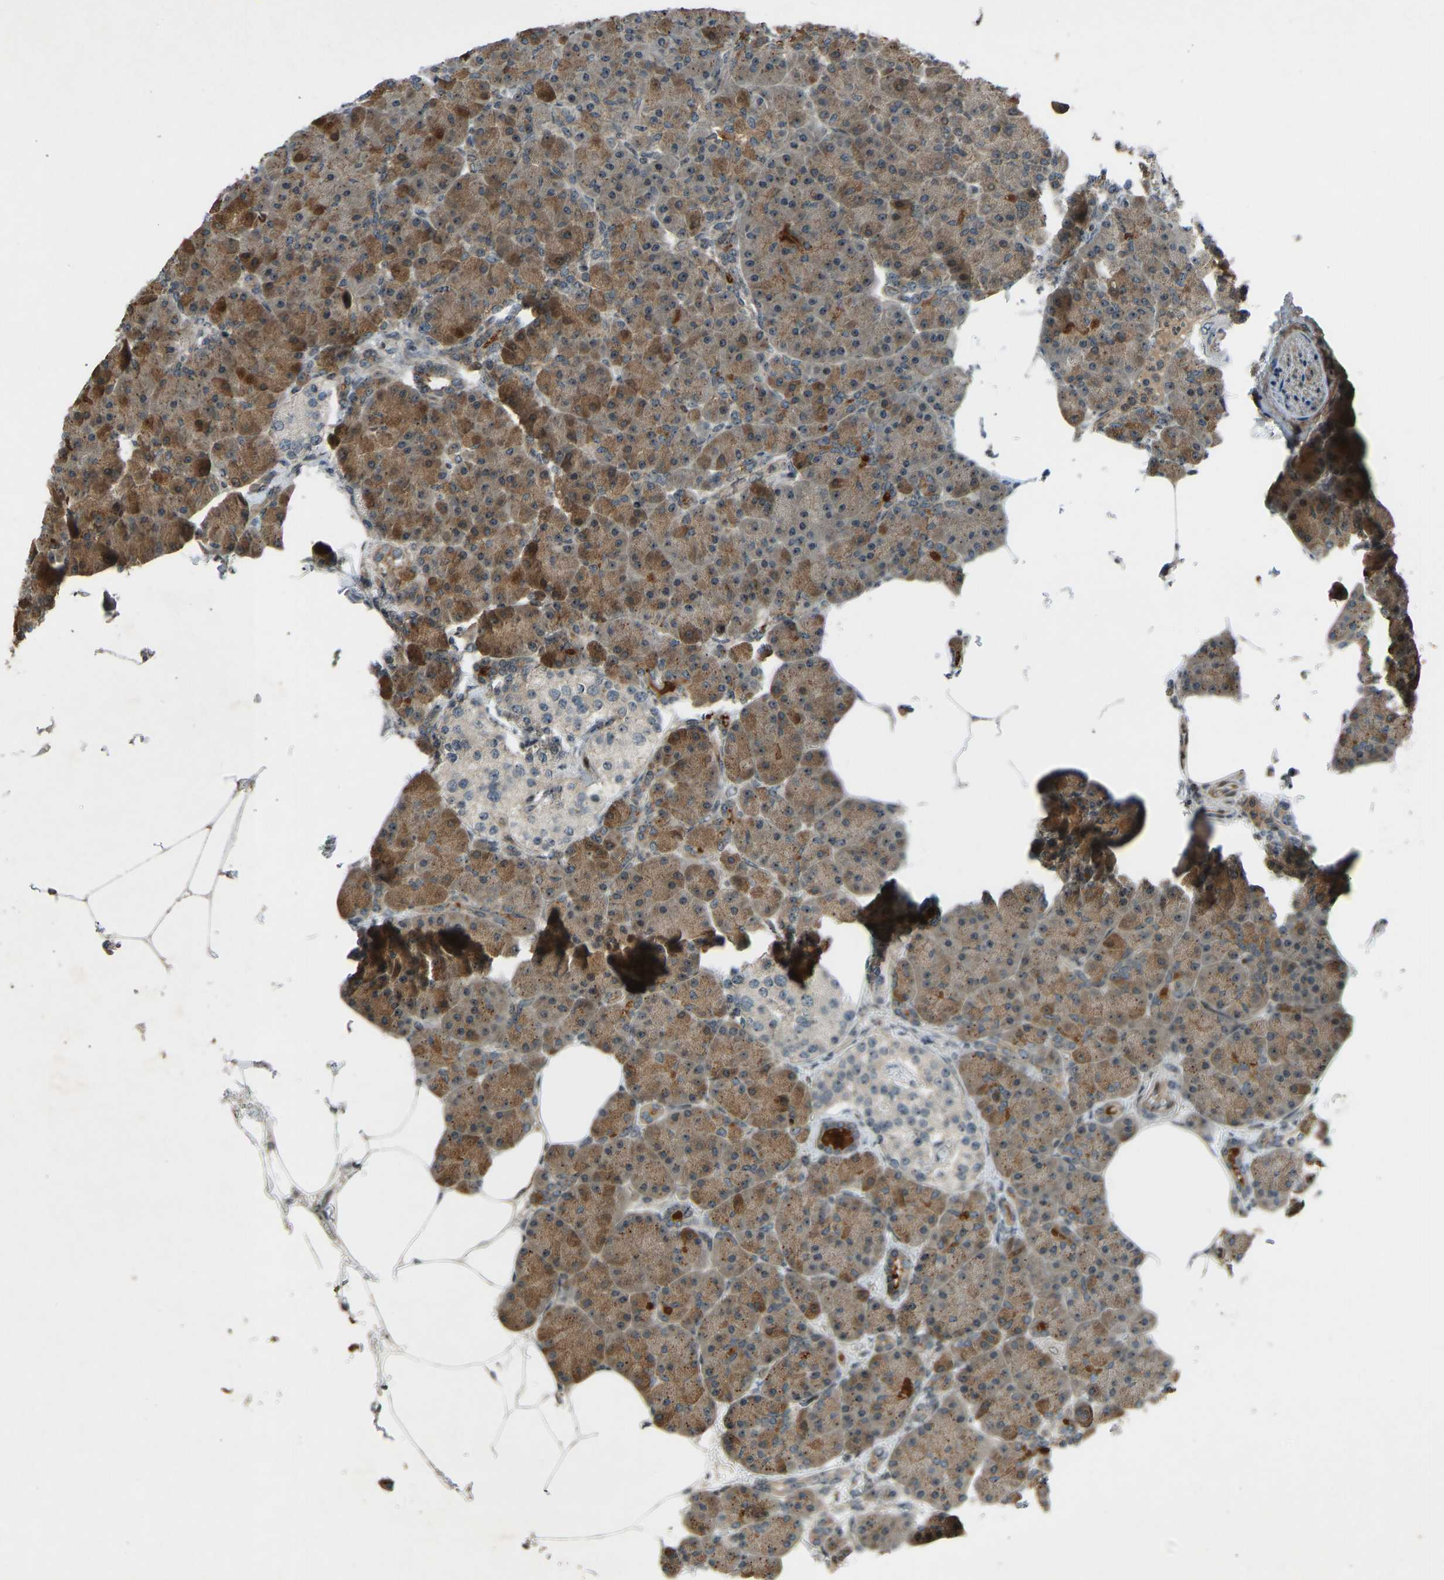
{"staining": {"intensity": "moderate", "quantity": ">75%", "location": "cytoplasmic/membranous"}, "tissue": "pancreas", "cell_type": "Exocrine glandular cells", "image_type": "normal", "snomed": [{"axis": "morphology", "description": "Normal tissue, NOS"}, {"axis": "topography", "description": "Pancreas"}], "caption": "The immunohistochemical stain highlights moderate cytoplasmic/membranous expression in exocrine glandular cells of benign pancreas. (IHC, brightfield microscopy, high magnification).", "gene": "SVOPL", "patient": {"sex": "female", "age": 70}}